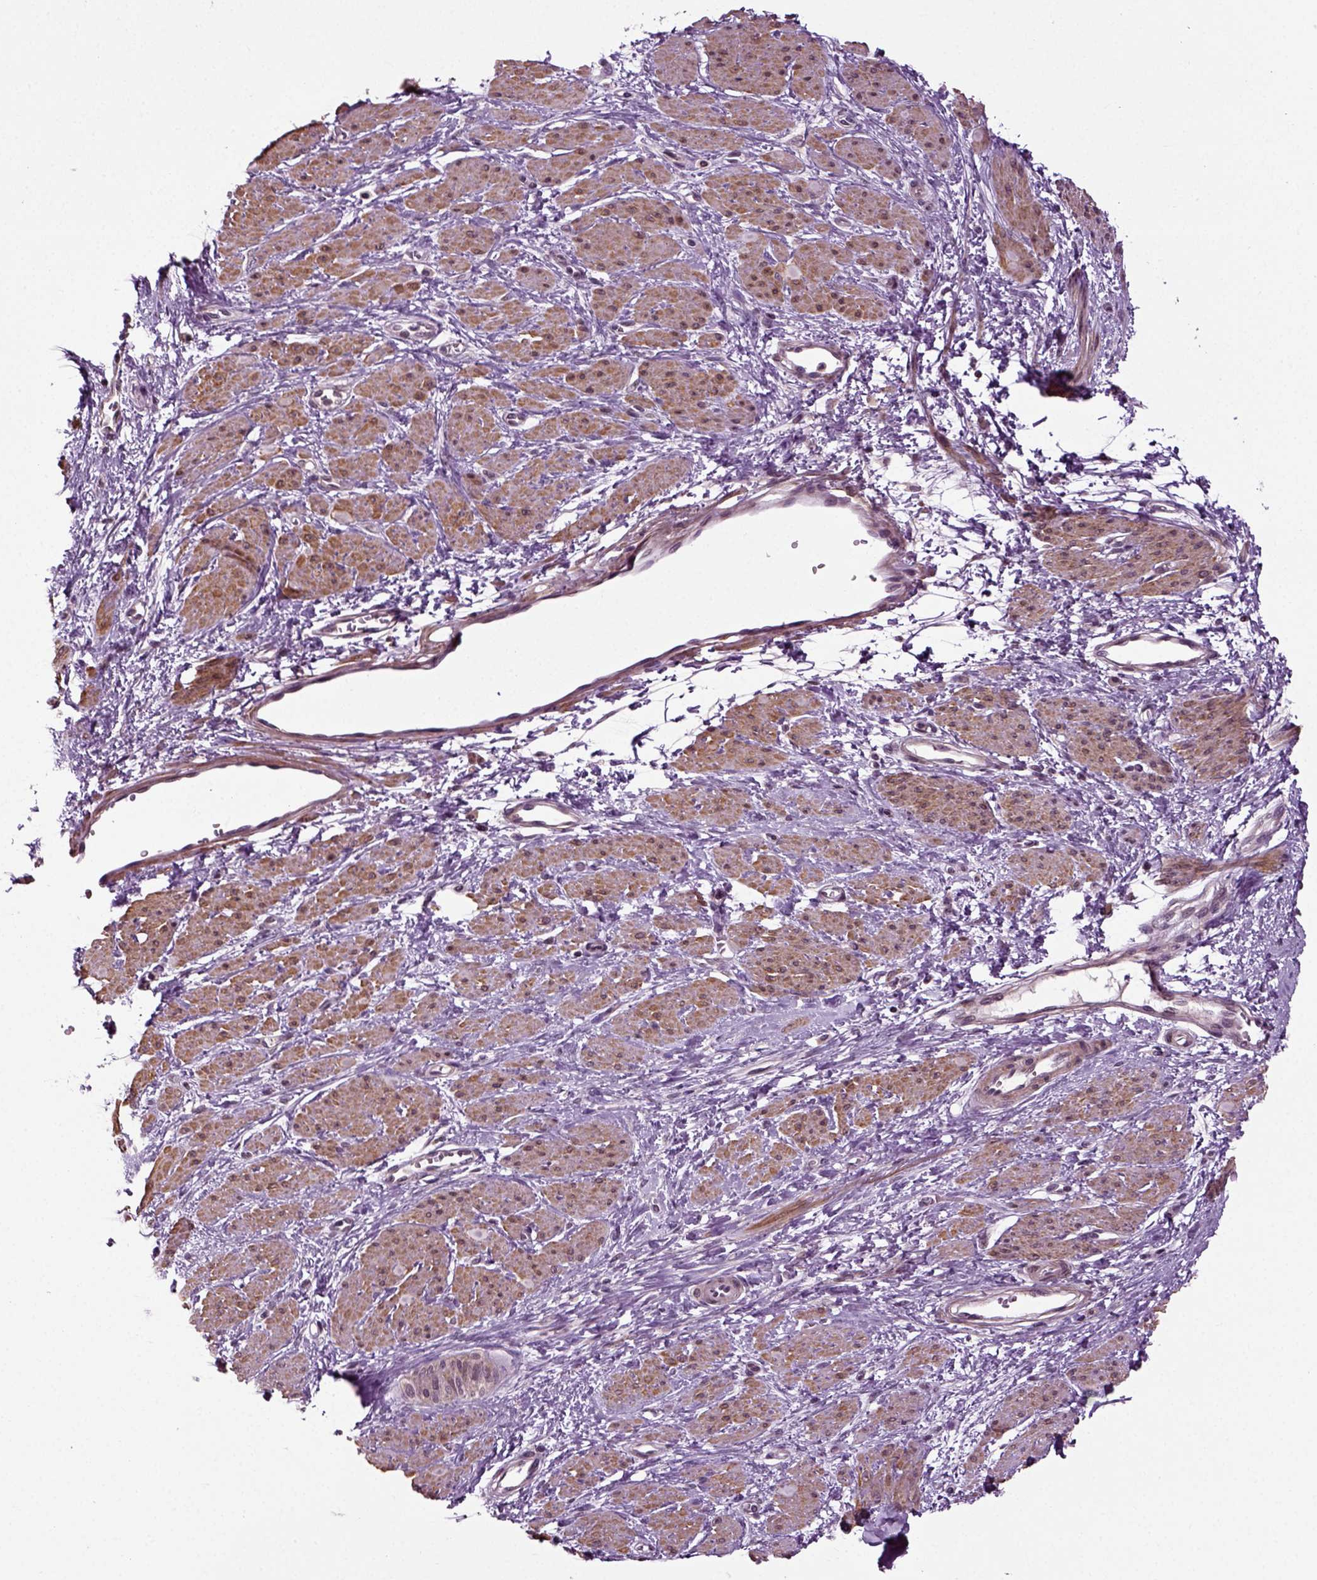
{"staining": {"intensity": "moderate", "quantity": "25%-75%", "location": "cytoplasmic/membranous"}, "tissue": "smooth muscle", "cell_type": "Smooth muscle cells", "image_type": "normal", "snomed": [{"axis": "morphology", "description": "Normal tissue, NOS"}, {"axis": "topography", "description": "Smooth muscle"}, {"axis": "topography", "description": "Uterus"}], "caption": "Protein expression analysis of unremarkable smooth muscle exhibits moderate cytoplasmic/membranous positivity in about 25%-75% of smooth muscle cells.", "gene": "KNSTRN", "patient": {"sex": "female", "age": 39}}